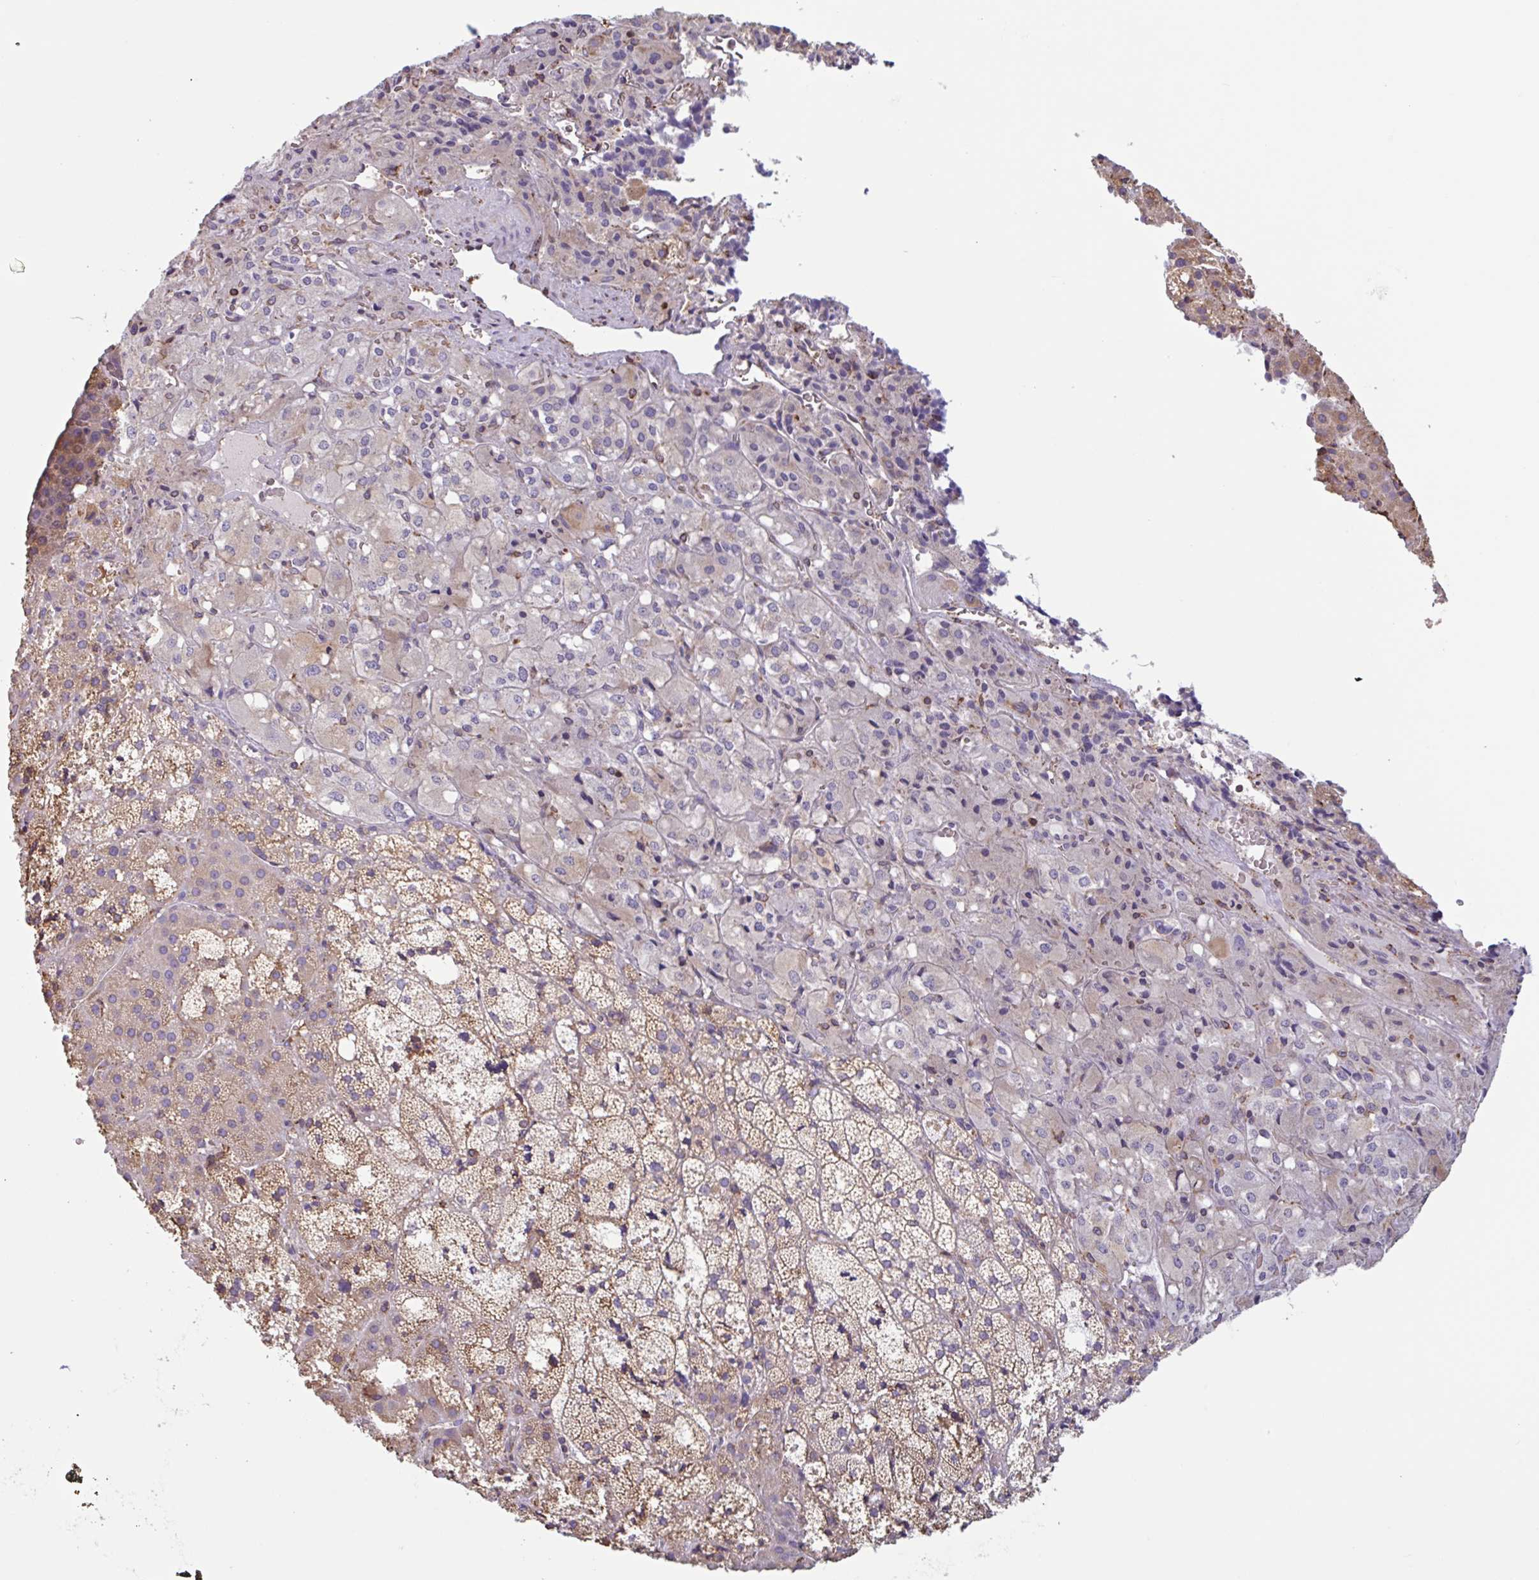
{"staining": {"intensity": "moderate", "quantity": "25%-75%", "location": "cytoplasmic/membranous"}, "tissue": "adrenal gland", "cell_type": "Glandular cells", "image_type": "normal", "snomed": [{"axis": "morphology", "description": "Normal tissue, NOS"}, {"axis": "topography", "description": "Adrenal gland"}], "caption": "Adrenal gland stained with a brown dye shows moderate cytoplasmic/membranous positive staining in about 25%-75% of glandular cells.", "gene": "DOK4", "patient": {"sex": "male", "age": 53}}